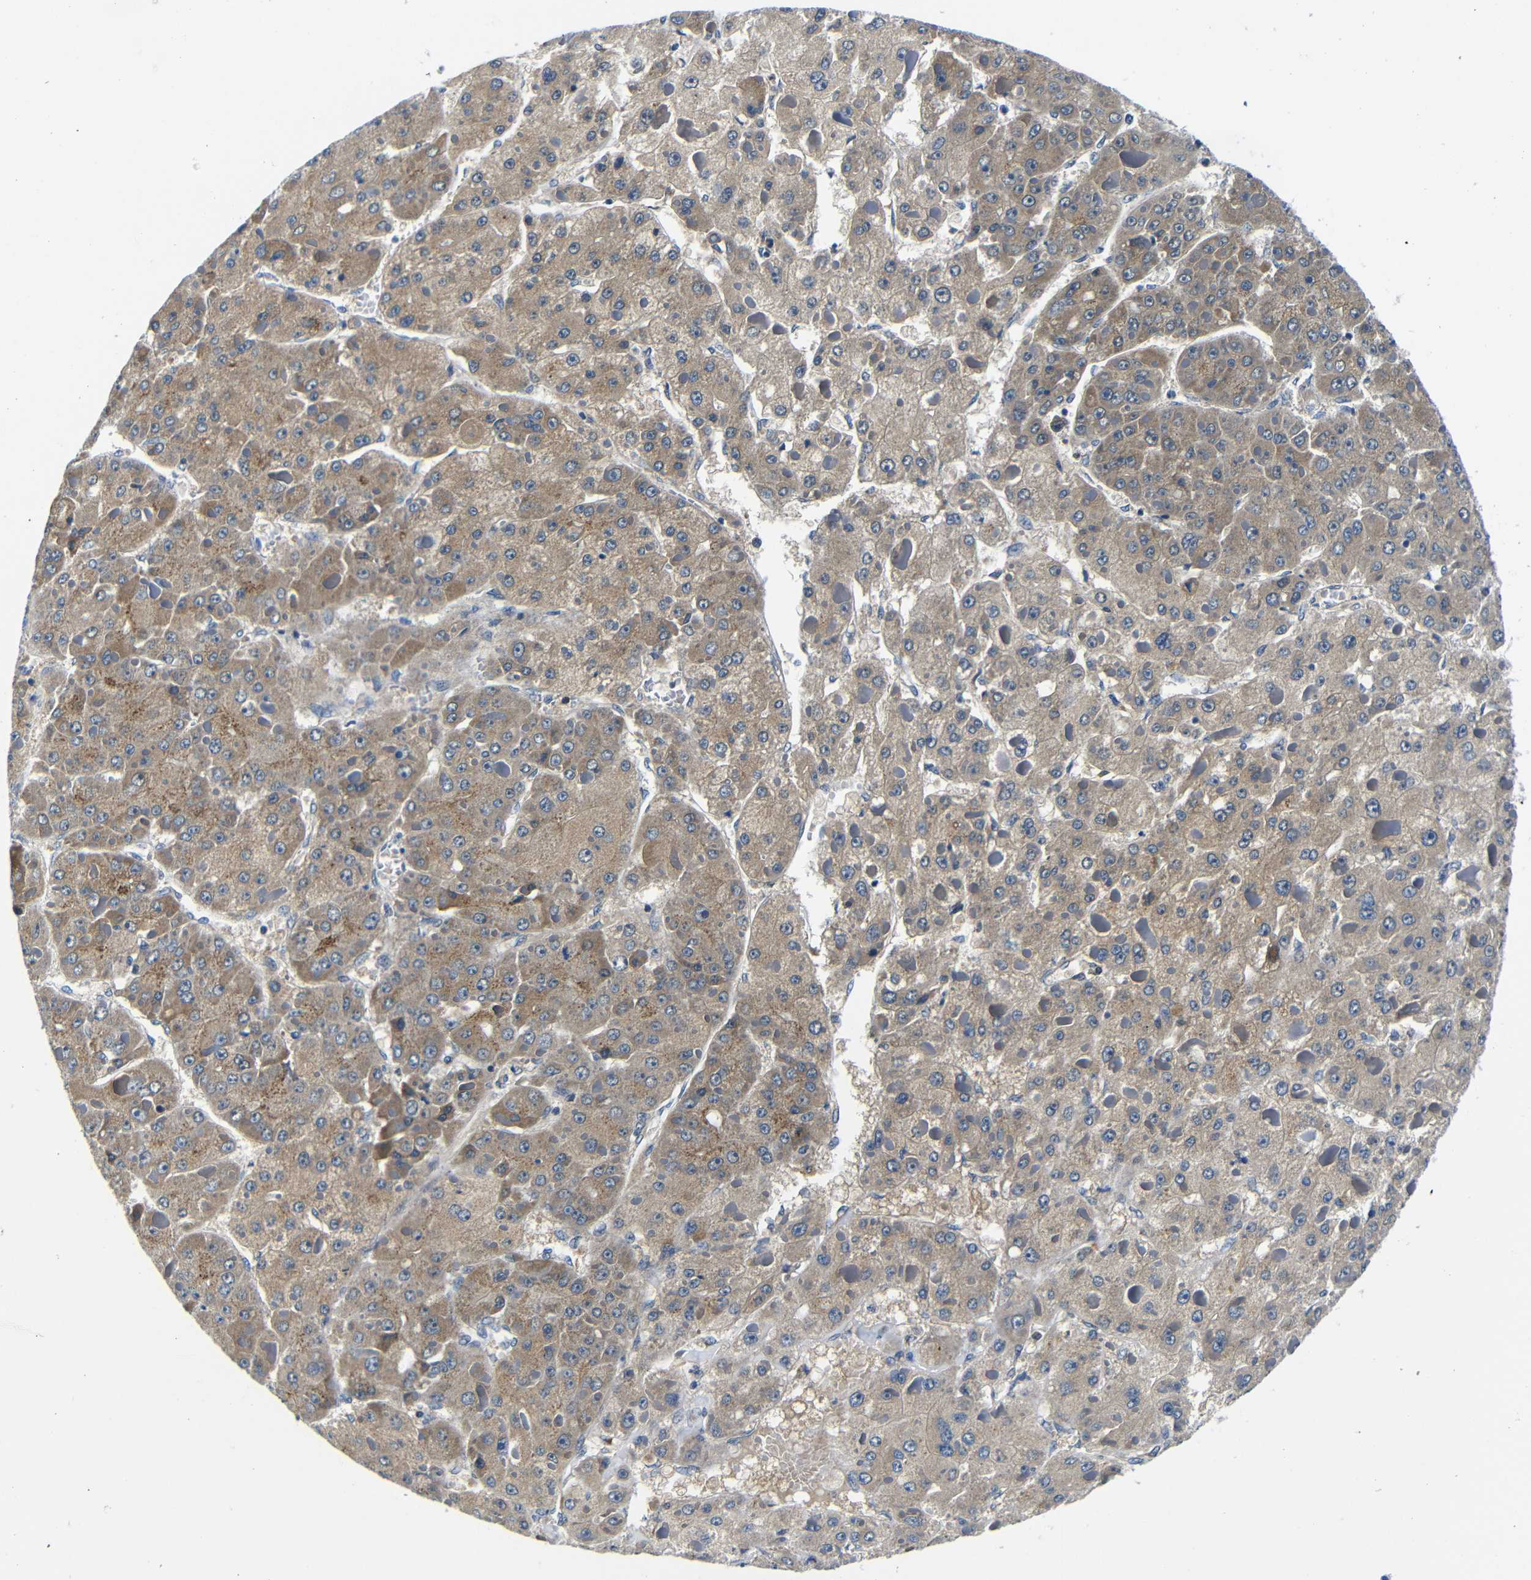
{"staining": {"intensity": "weak", "quantity": ">75%", "location": "cytoplasmic/membranous"}, "tissue": "liver cancer", "cell_type": "Tumor cells", "image_type": "cancer", "snomed": [{"axis": "morphology", "description": "Carcinoma, Hepatocellular, NOS"}, {"axis": "topography", "description": "Liver"}], "caption": "A photomicrograph showing weak cytoplasmic/membranous positivity in approximately >75% of tumor cells in liver hepatocellular carcinoma, as visualized by brown immunohistochemical staining.", "gene": "FKBP14", "patient": {"sex": "female", "age": 73}}